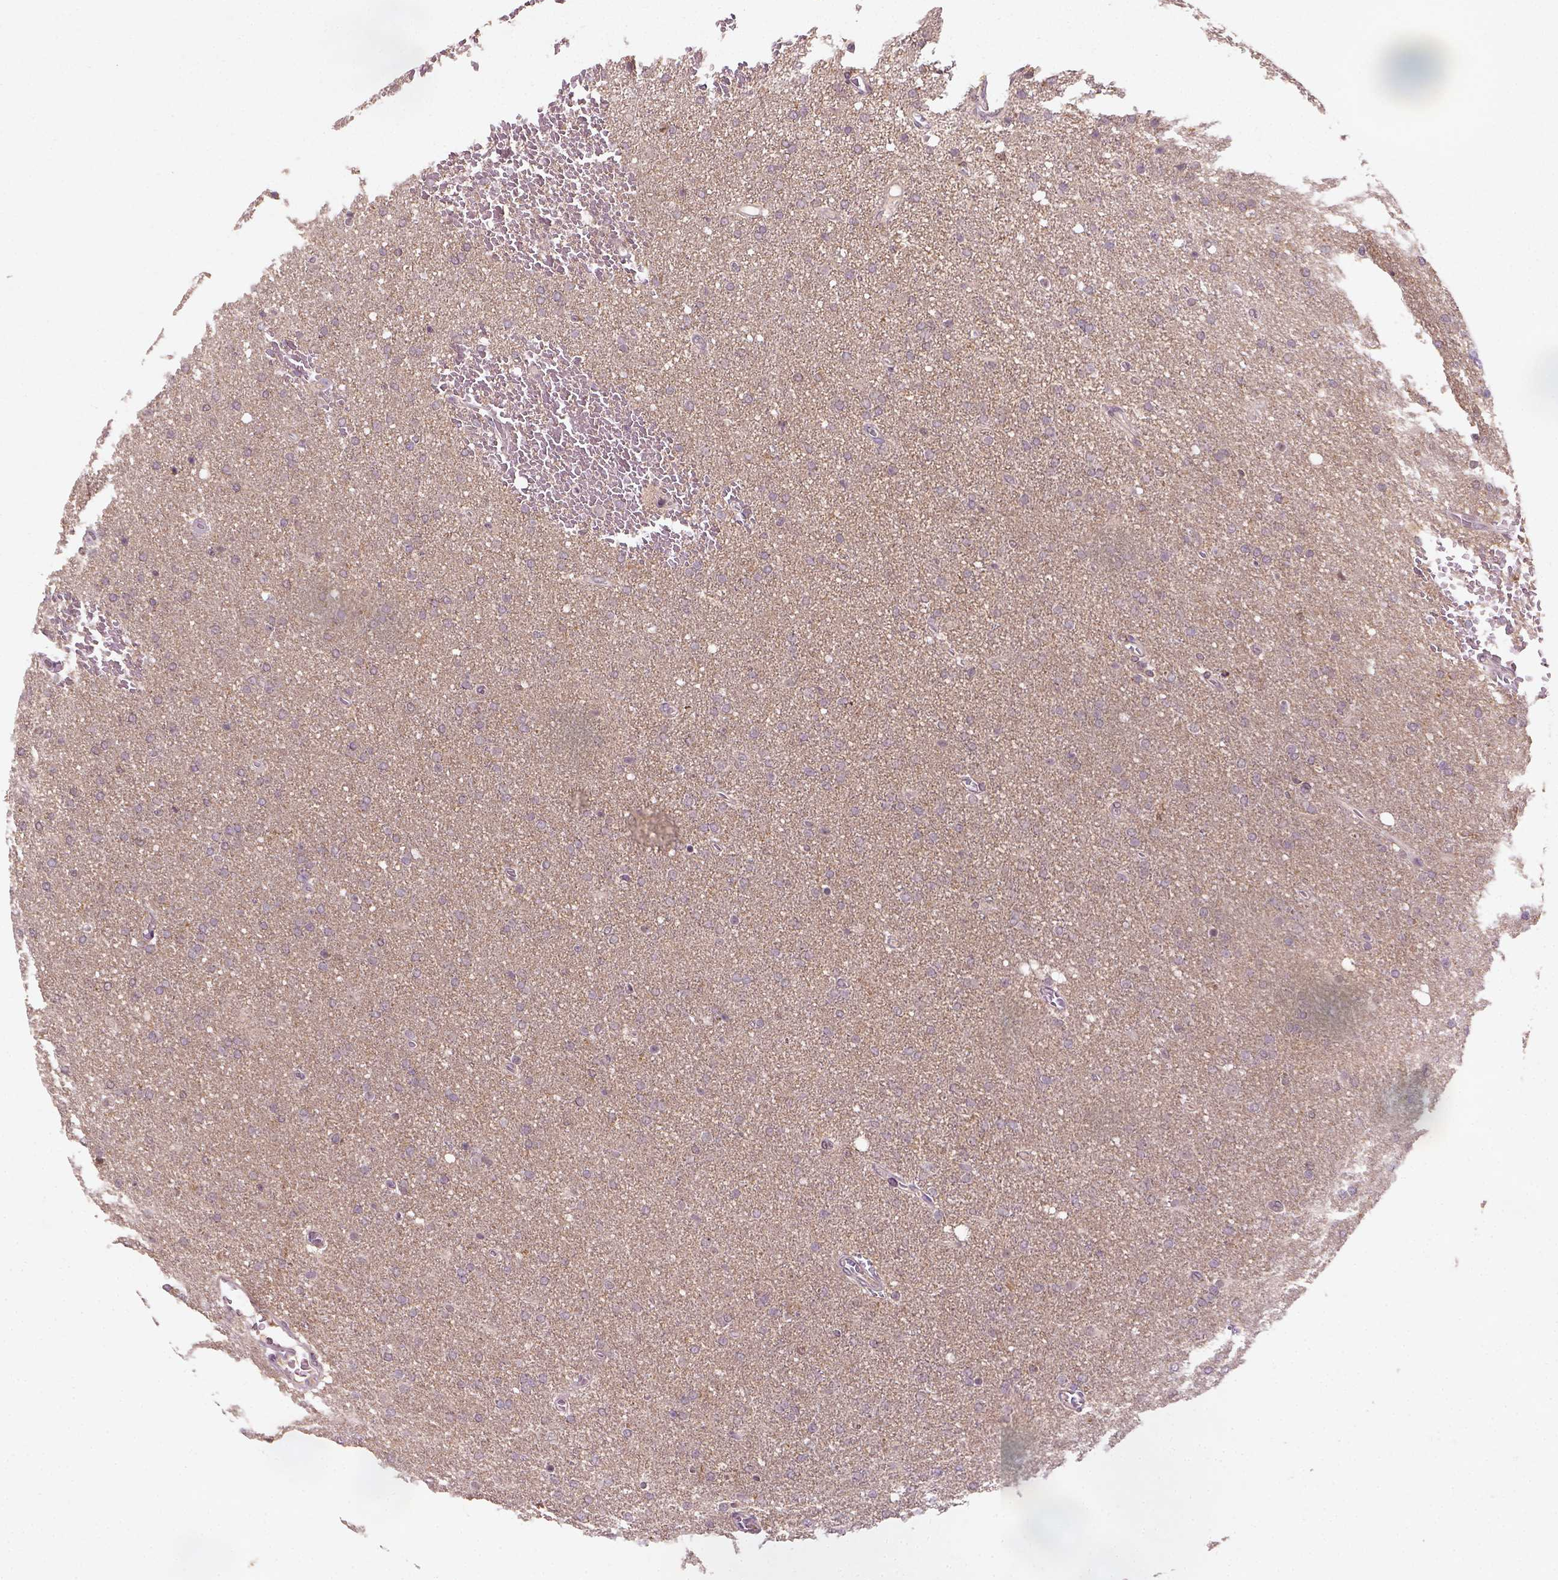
{"staining": {"intensity": "weak", "quantity": ">75%", "location": "cytoplasmic/membranous"}, "tissue": "glioma", "cell_type": "Tumor cells", "image_type": "cancer", "snomed": [{"axis": "morphology", "description": "Glioma, malignant, High grade"}, {"axis": "topography", "description": "Cerebral cortex"}], "caption": "Protein expression analysis of high-grade glioma (malignant) displays weak cytoplasmic/membranous staining in about >75% of tumor cells.", "gene": "CAMKK1", "patient": {"sex": "male", "age": 70}}